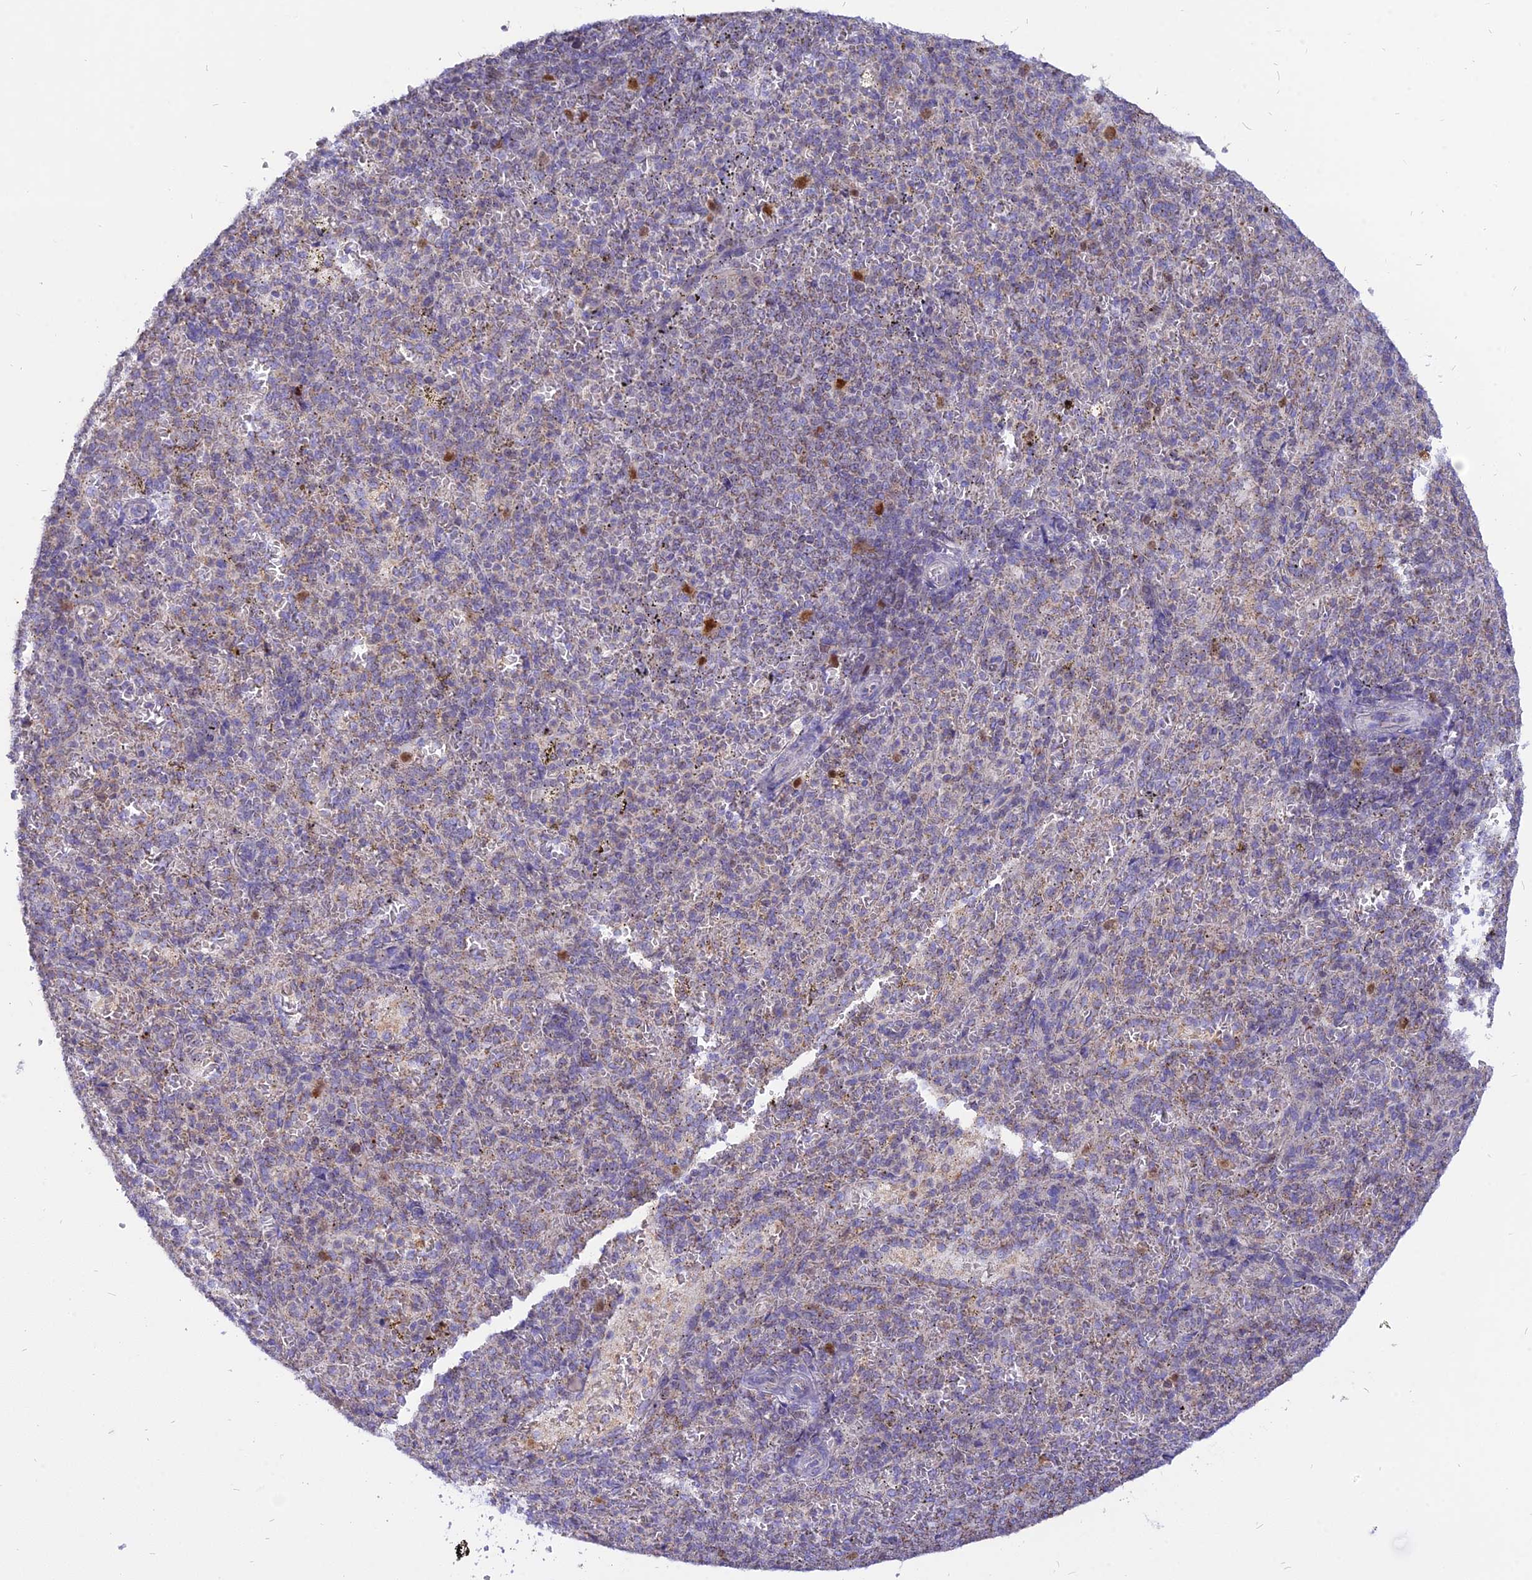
{"staining": {"intensity": "negative", "quantity": "none", "location": "none"}, "tissue": "spleen", "cell_type": "Cells in red pulp", "image_type": "normal", "snomed": [{"axis": "morphology", "description": "Normal tissue, NOS"}, {"axis": "topography", "description": "Spleen"}], "caption": "High power microscopy micrograph of an immunohistochemistry (IHC) histopathology image of benign spleen, revealing no significant positivity in cells in red pulp. (Immunohistochemistry, brightfield microscopy, high magnification).", "gene": "CENPV", "patient": {"sex": "female", "age": 21}}